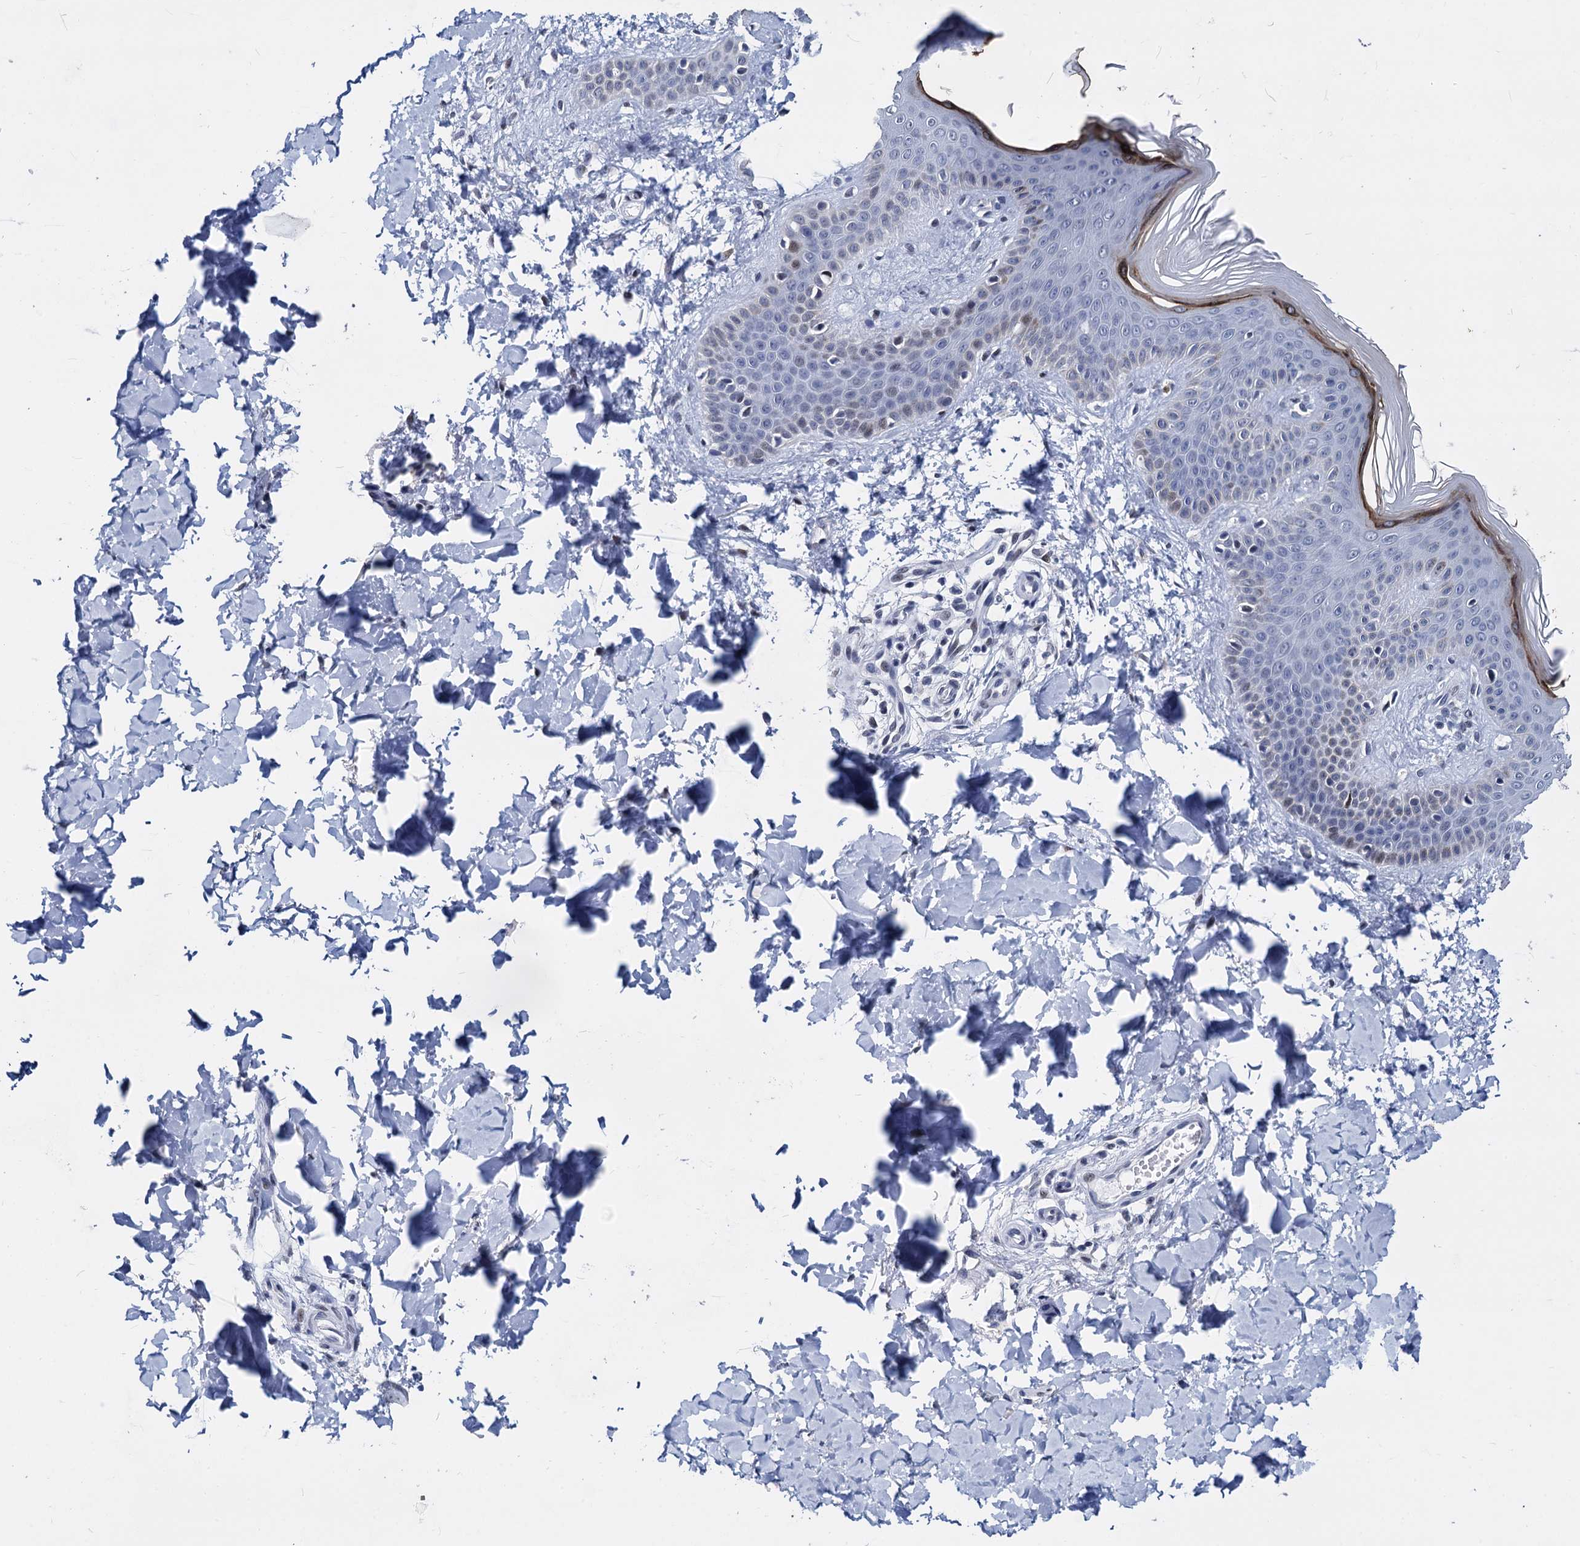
{"staining": {"intensity": "negative", "quantity": "none", "location": "none"}, "tissue": "skin", "cell_type": "Fibroblasts", "image_type": "normal", "snomed": [{"axis": "morphology", "description": "Normal tissue, NOS"}, {"axis": "topography", "description": "Skin"}], "caption": "Histopathology image shows no protein staining in fibroblasts of unremarkable skin. (Stains: DAB (3,3'-diaminobenzidine) immunohistochemistry (IHC) with hematoxylin counter stain, Microscopy: brightfield microscopy at high magnification).", "gene": "MAGEA4", "patient": {"sex": "male", "age": 36}}